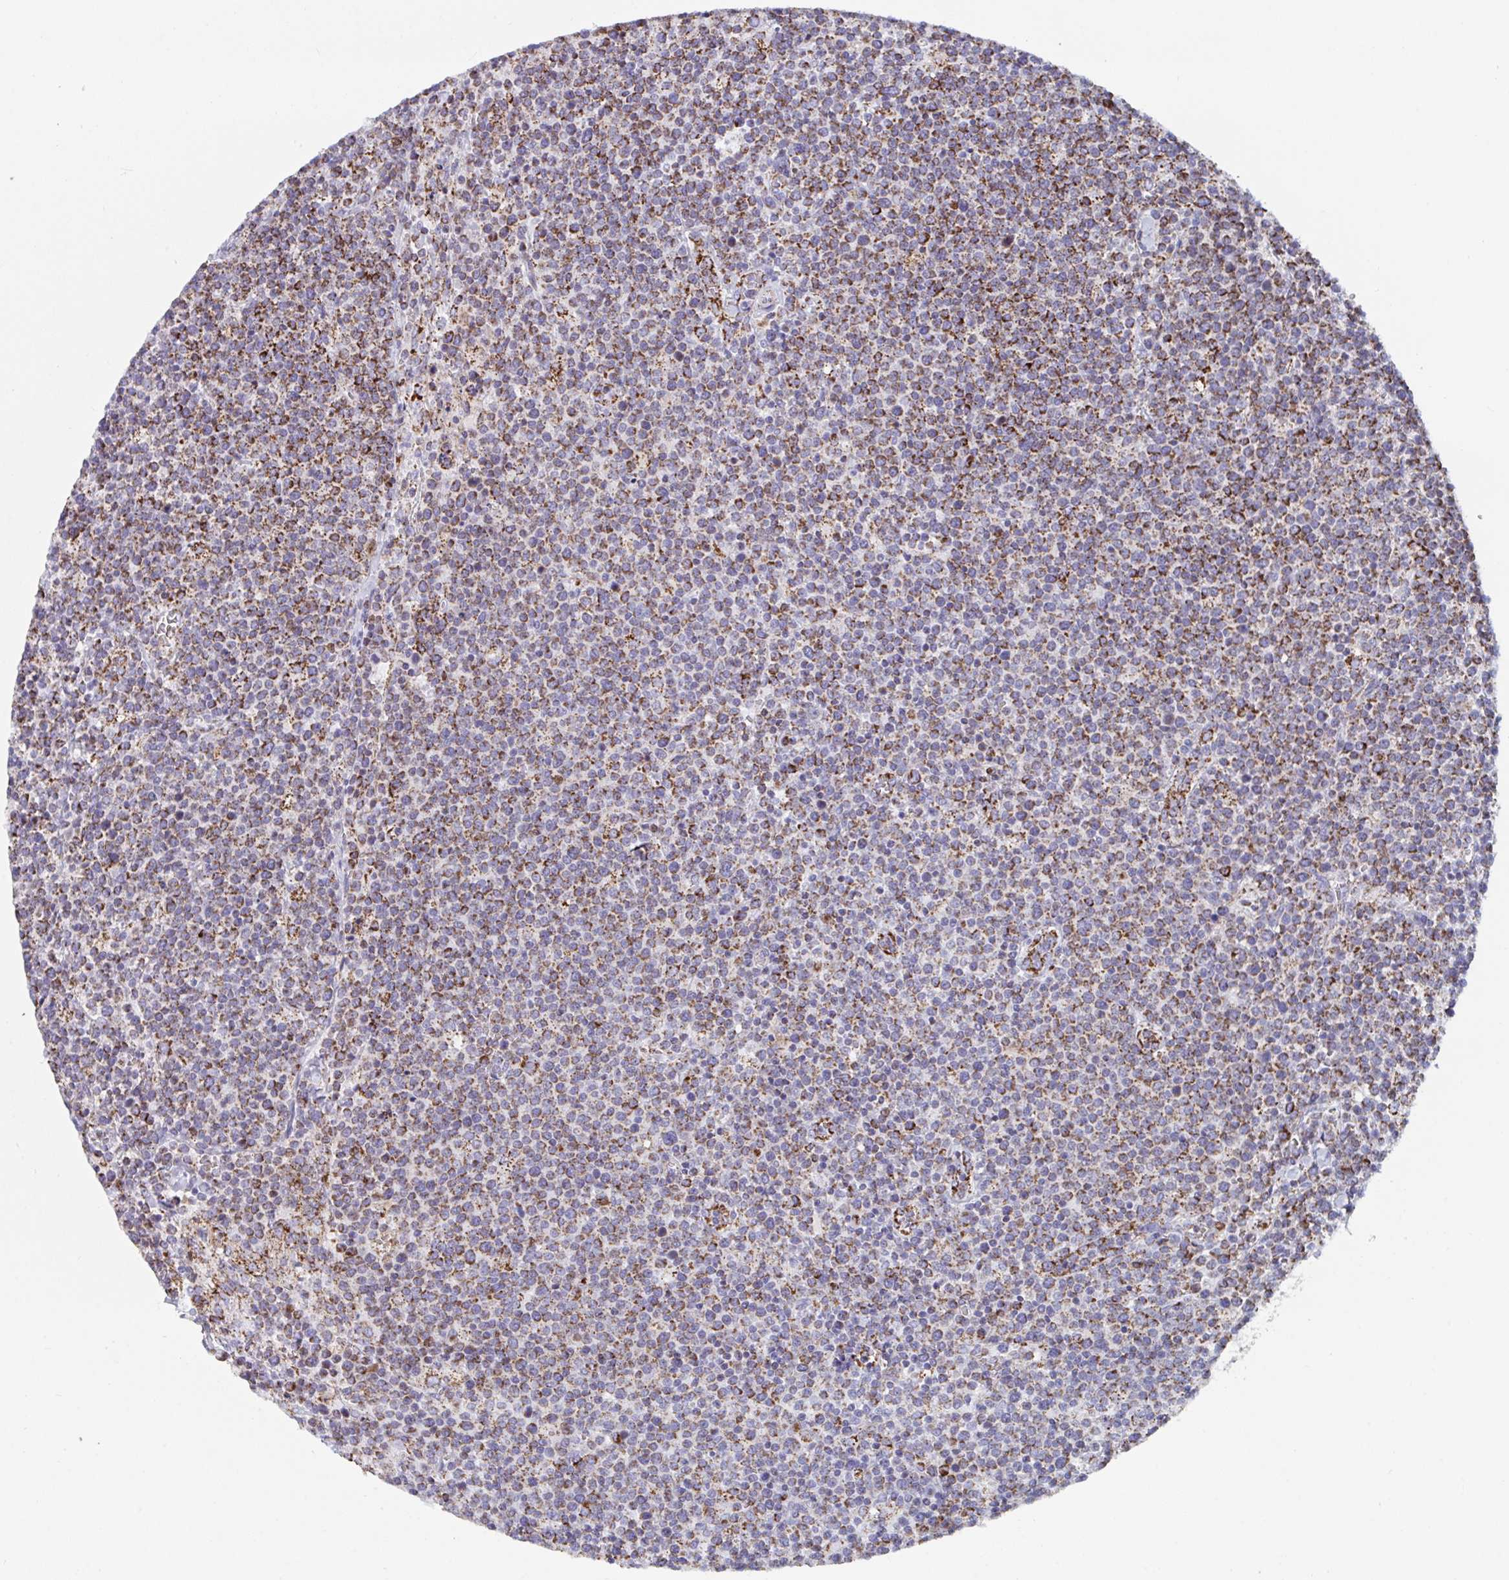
{"staining": {"intensity": "strong", "quantity": "25%-75%", "location": "cytoplasmic/membranous"}, "tissue": "lymphoma", "cell_type": "Tumor cells", "image_type": "cancer", "snomed": [{"axis": "morphology", "description": "Malignant lymphoma, non-Hodgkin's type, High grade"}, {"axis": "topography", "description": "Lymph node"}], "caption": "Protein analysis of malignant lymphoma, non-Hodgkin's type (high-grade) tissue demonstrates strong cytoplasmic/membranous positivity in approximately 25%-75% of tumor cells. (IHC, brightfield microscopy, high magnification).", "gene": "BCAT2", "patient": {"sex": "male", "age": 61}}